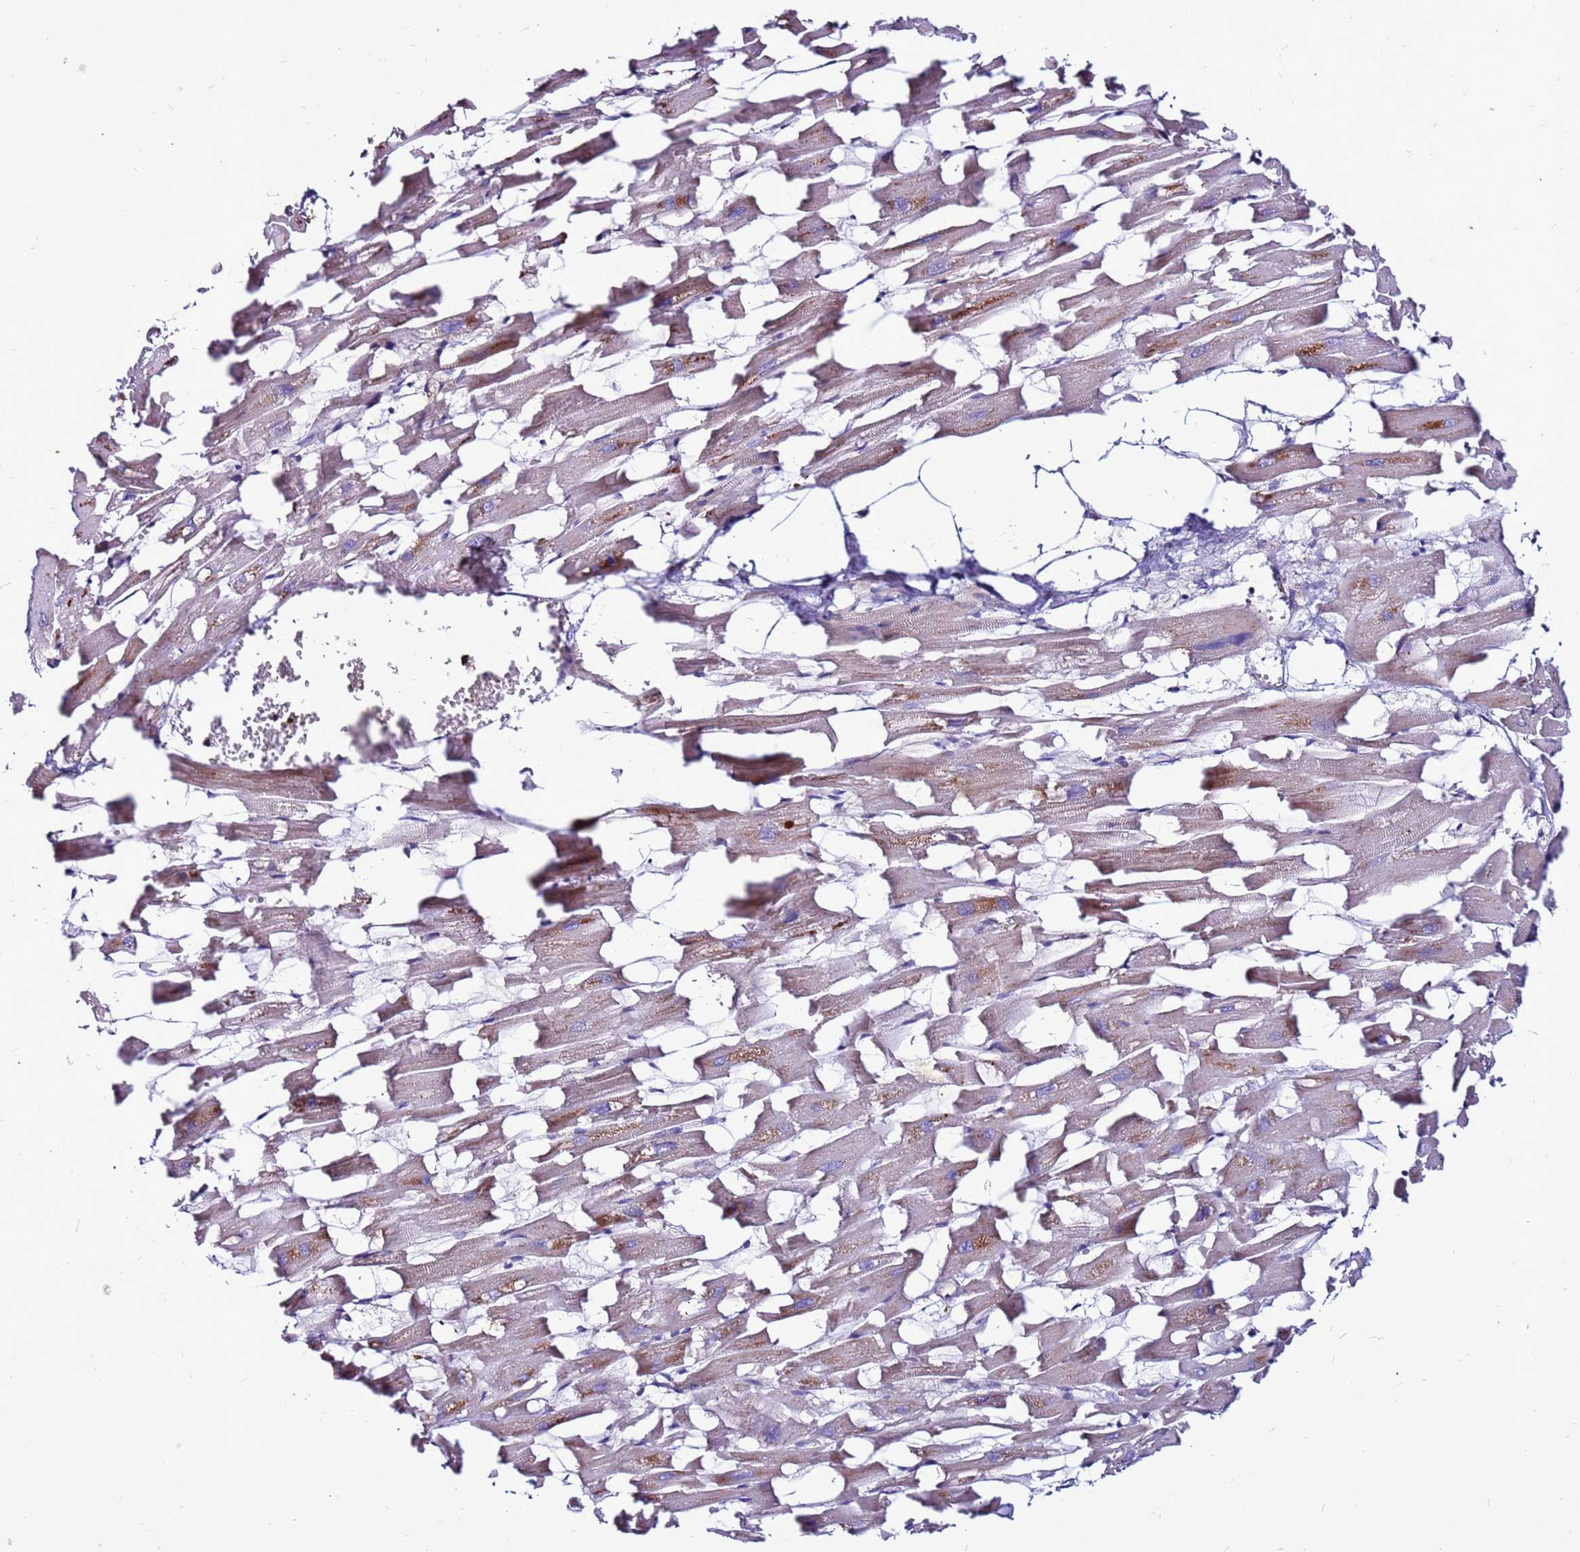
{"staining": {"intensity": "moderate", "quantity": "25%-75%", "location": "cytoplasmic/membranous"}, "tissue": "heart muscle", "cell_type": "Cardiomyocytes", "image_type": "normal", "snomed": [{"axis": "morphology", "description": "Normal tissue, NOS"}, {"axis": "topography", "description": "Heart"}], "caption": "This photomicrograph displays IHC staining of unremarkable heart muscle, with medium moderate cytoplasmic/membranous staining in approximately 25%-75% of cardiomyocytes.", "gene": "NRN1L", "patient": {"sex": "female", "age": 64}}